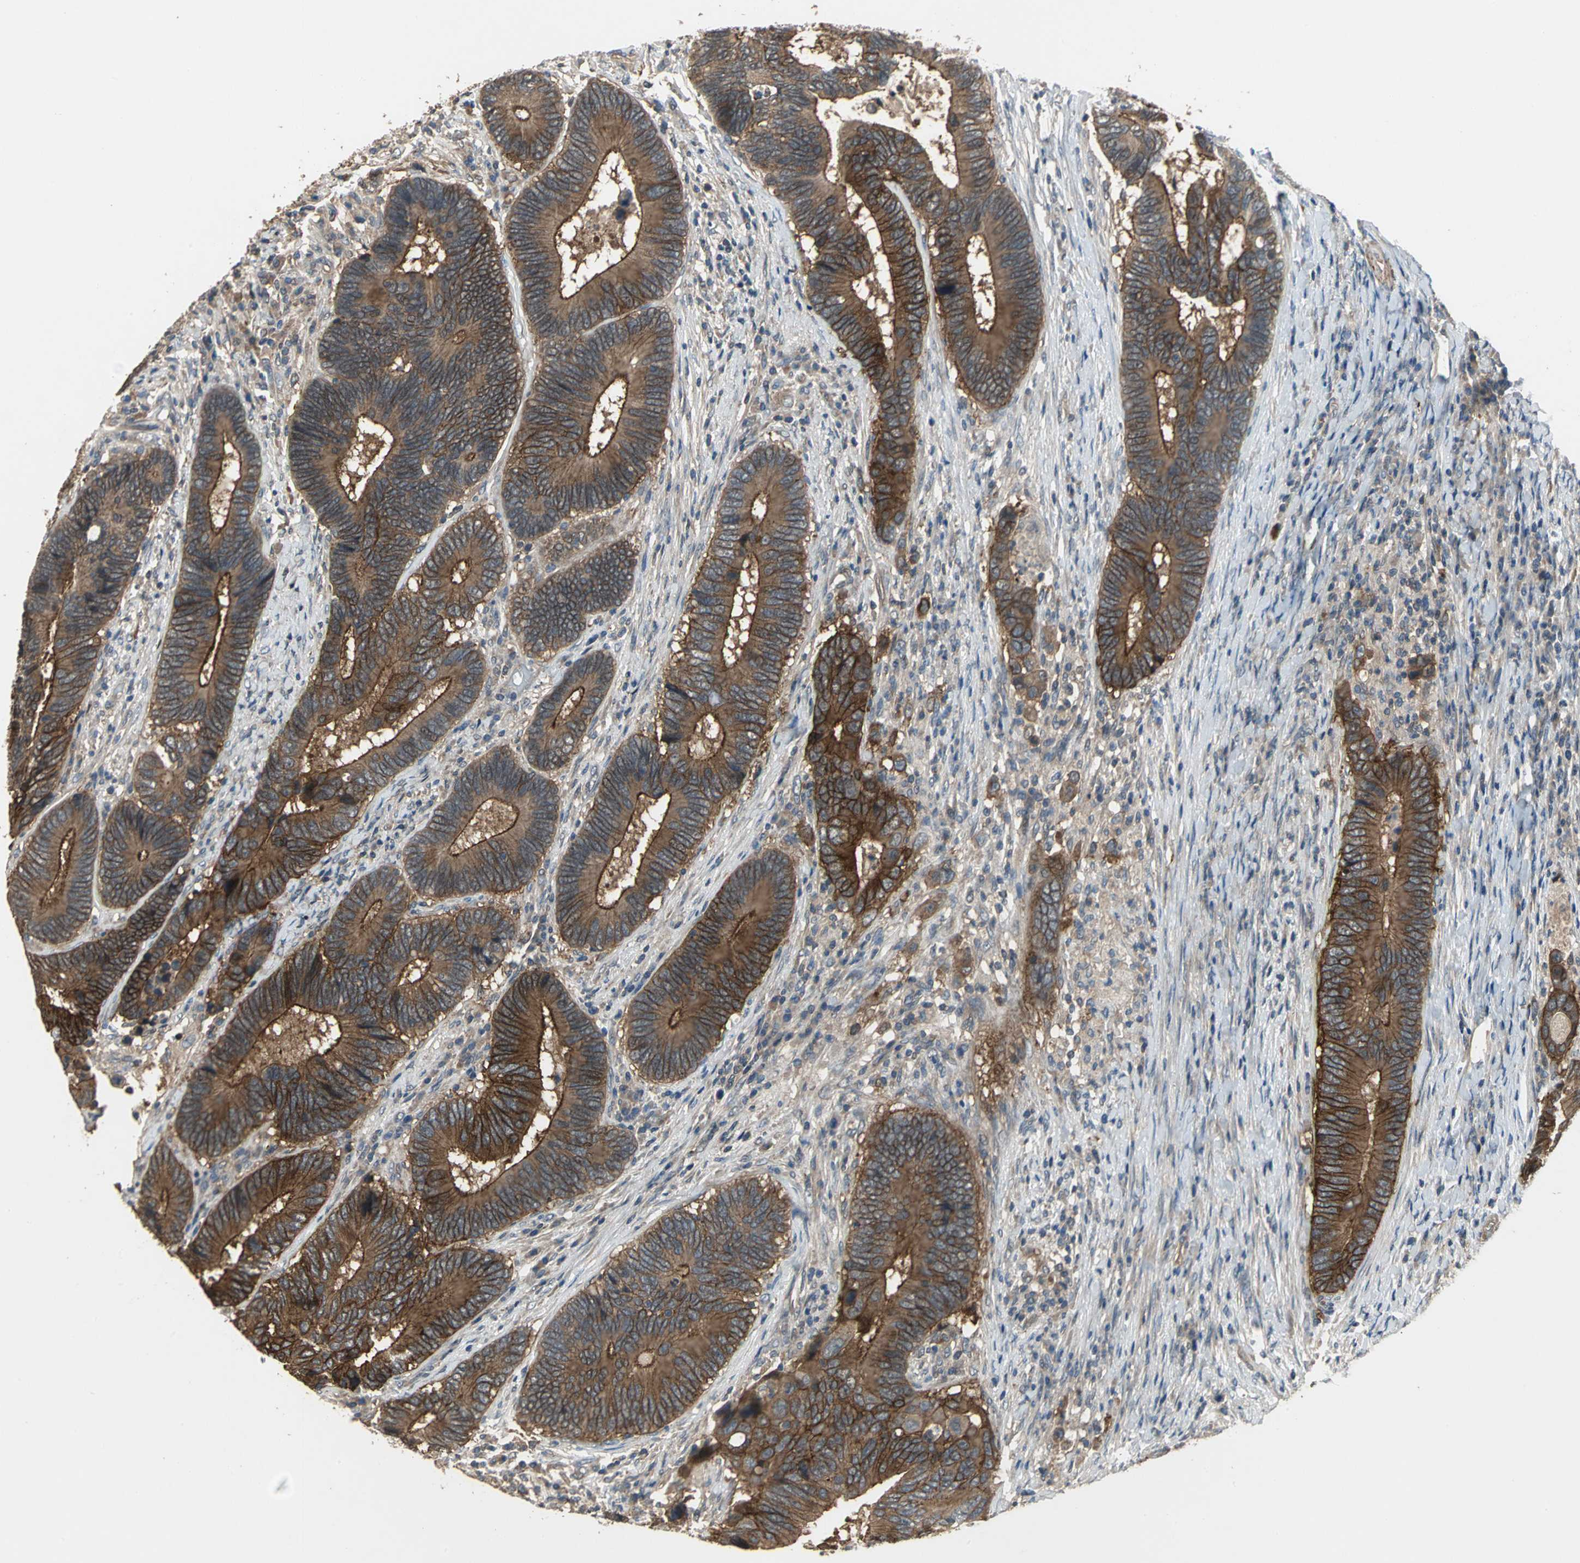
{"staining": {"intensity": "strong", "quantity": ">75%", "location": "cytoplasmic/membranous"}, "tissue": "colorectal cancer", "cell_type": "Tumor cells", "image_type": "cancer", "snomed": [{"axis": "morphology", "description": "Adenocarcinoma, NOS"}, {"axis": "topography", "description": "Colon"}], "caption": "Protein expression analysis of human colorectal adenocarcinoma reveals strong cytoplasmic/membranous staining in approximately >75% of tumor cells.", "gene": "MET", "patient": {"sex": "female", "age": 78}}